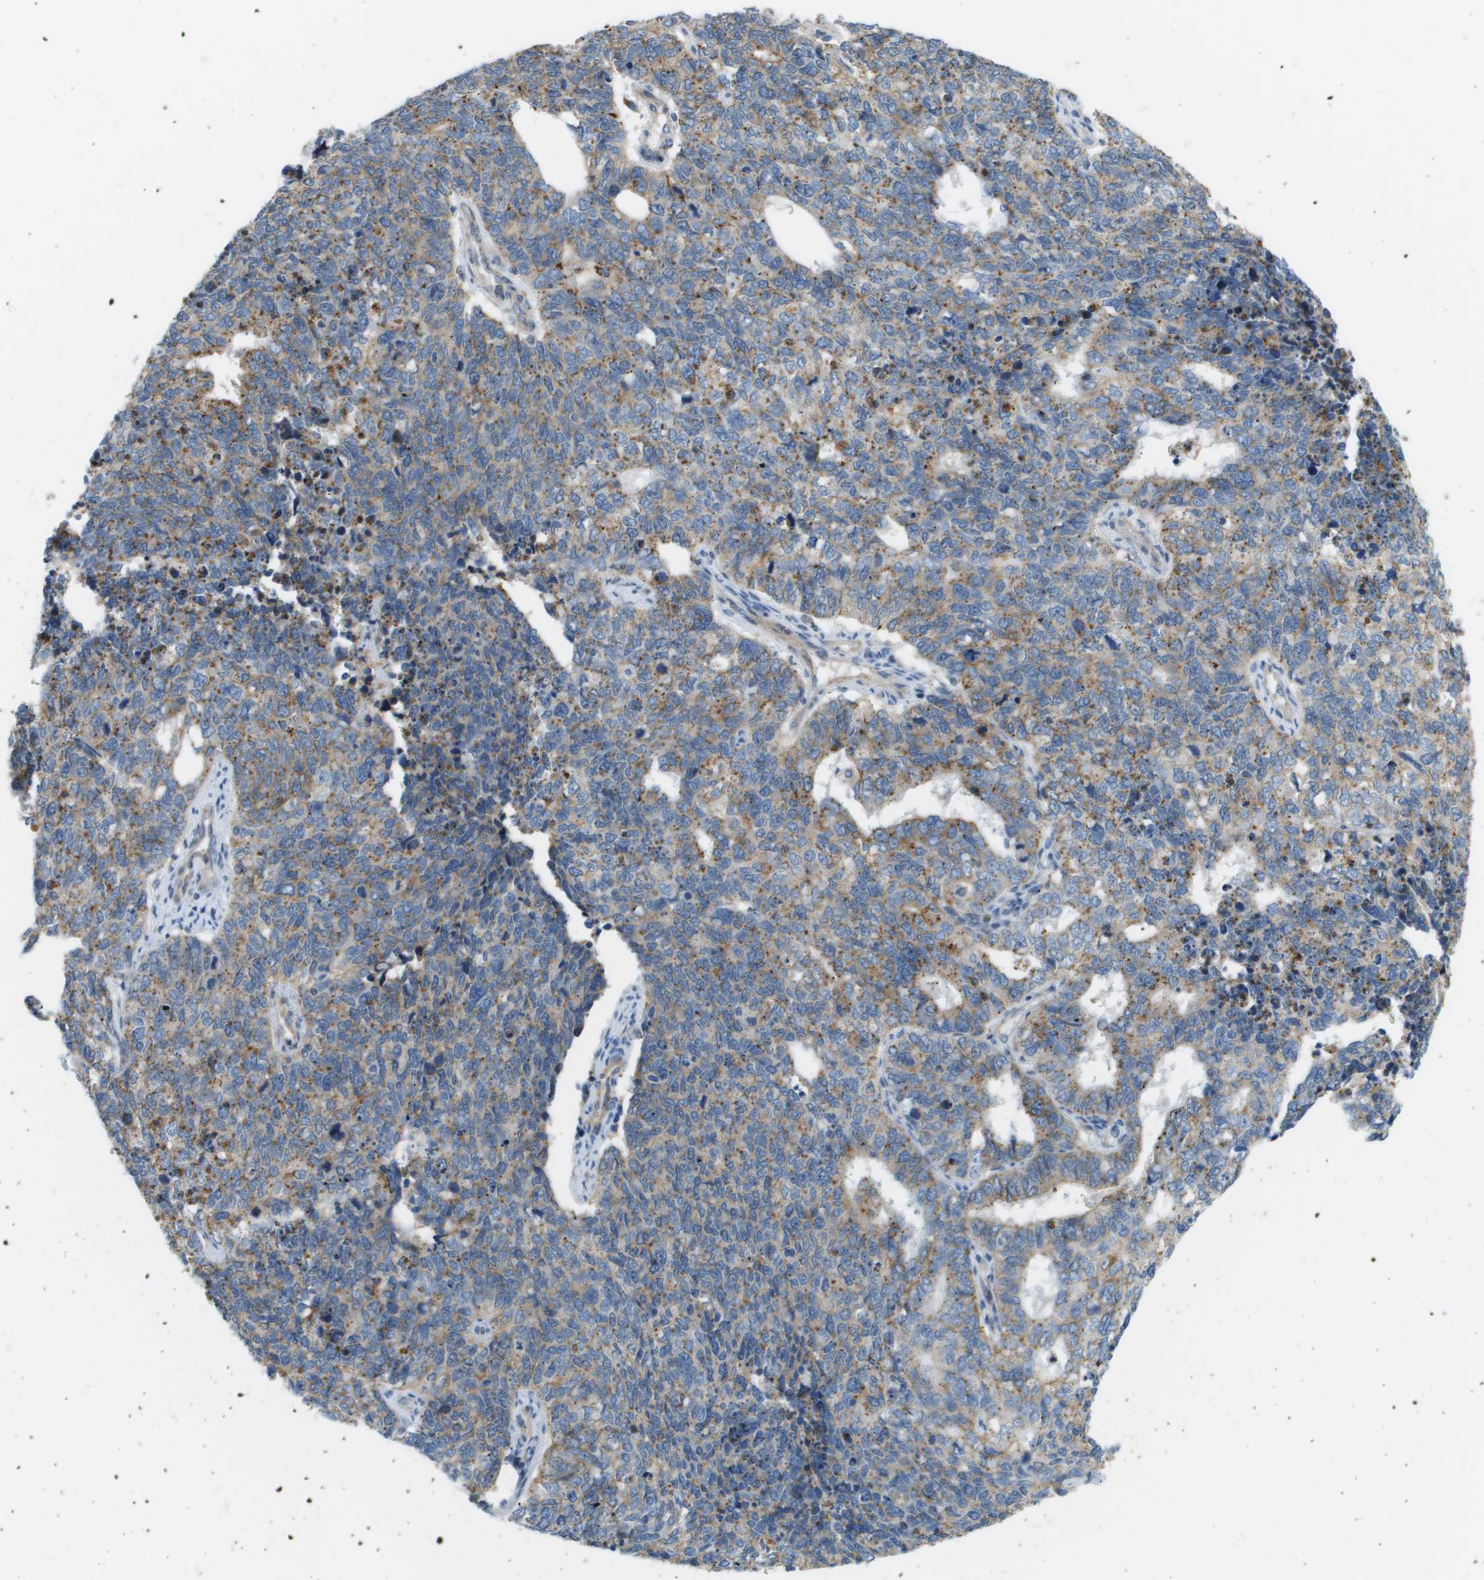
{"staining": {"intensity": "weak", "quantity": ">75%", "location": "cytoplasmic/membranous"}, "tissue": "cervical cancer", "cell_type": "Tumor cells", "image_type": "cancer", "snomed": [{"axis": "morphology", "description": "Squamous cell carcinoma, NOS"}, {"axis": "topography", "description": "Cervix"}], "caption": "Tumor cells demonstrate low levels of weak cytoplasmic/membranous staining in about >75% of cells in cervical cancer.", "gene": "MYH11", "patient": {"sex": "female", "age": 63}}